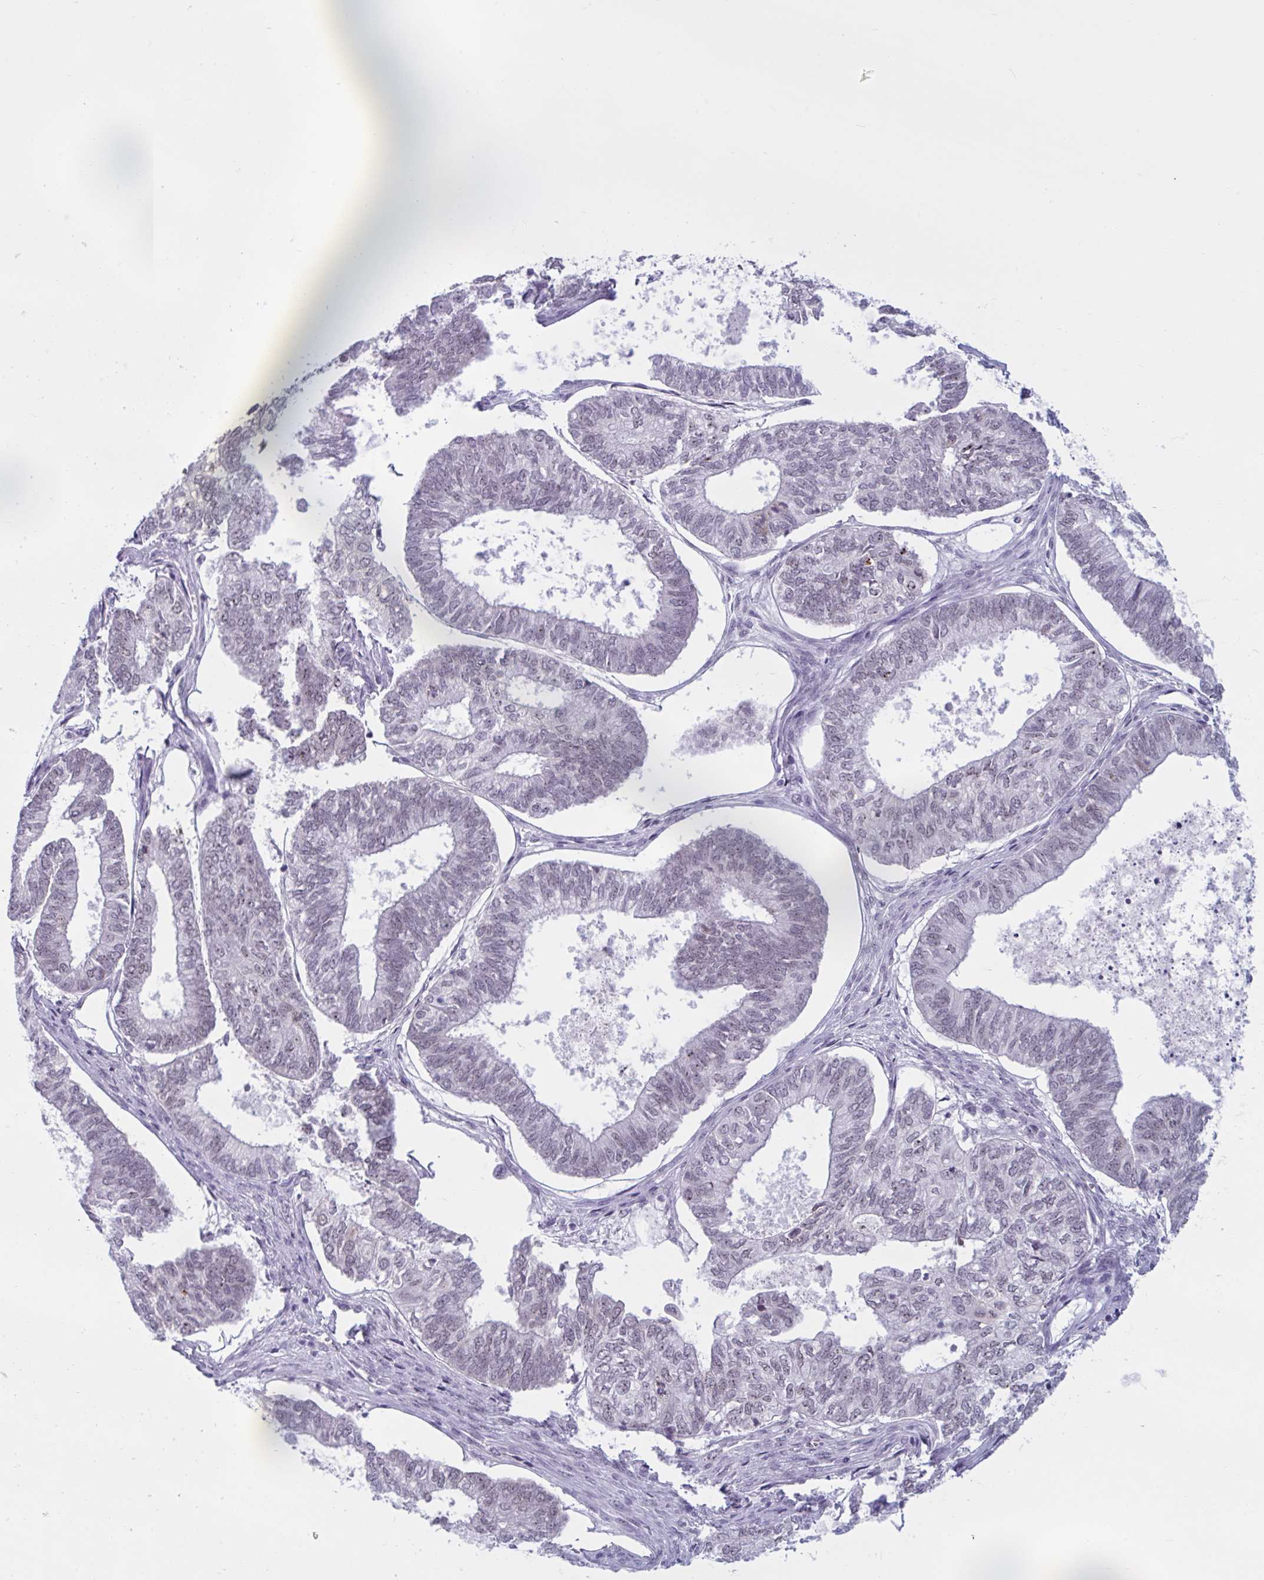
{"staining": {"intensity": "weak", "quantity": "25%-75%", "location": "nuclear"}, "tissue": "ovarian cancer", "cell_type": "Tumor cells", "image_type": "cancer", "snomed": [{"axis": "morphology", "description": "Carcinoma, endometroid"}, {"axis": "topography", "description": "Ovary"}], "caption": "Immunohistochemistry (IHC) (DAB) staining of human endometroid carcinoma (ovarian) displays weak nuclear protein positivity in about 25%-75% of tumor cells.", "gene": "TGM6", "patient": {"sex": "female", "age": 64}}